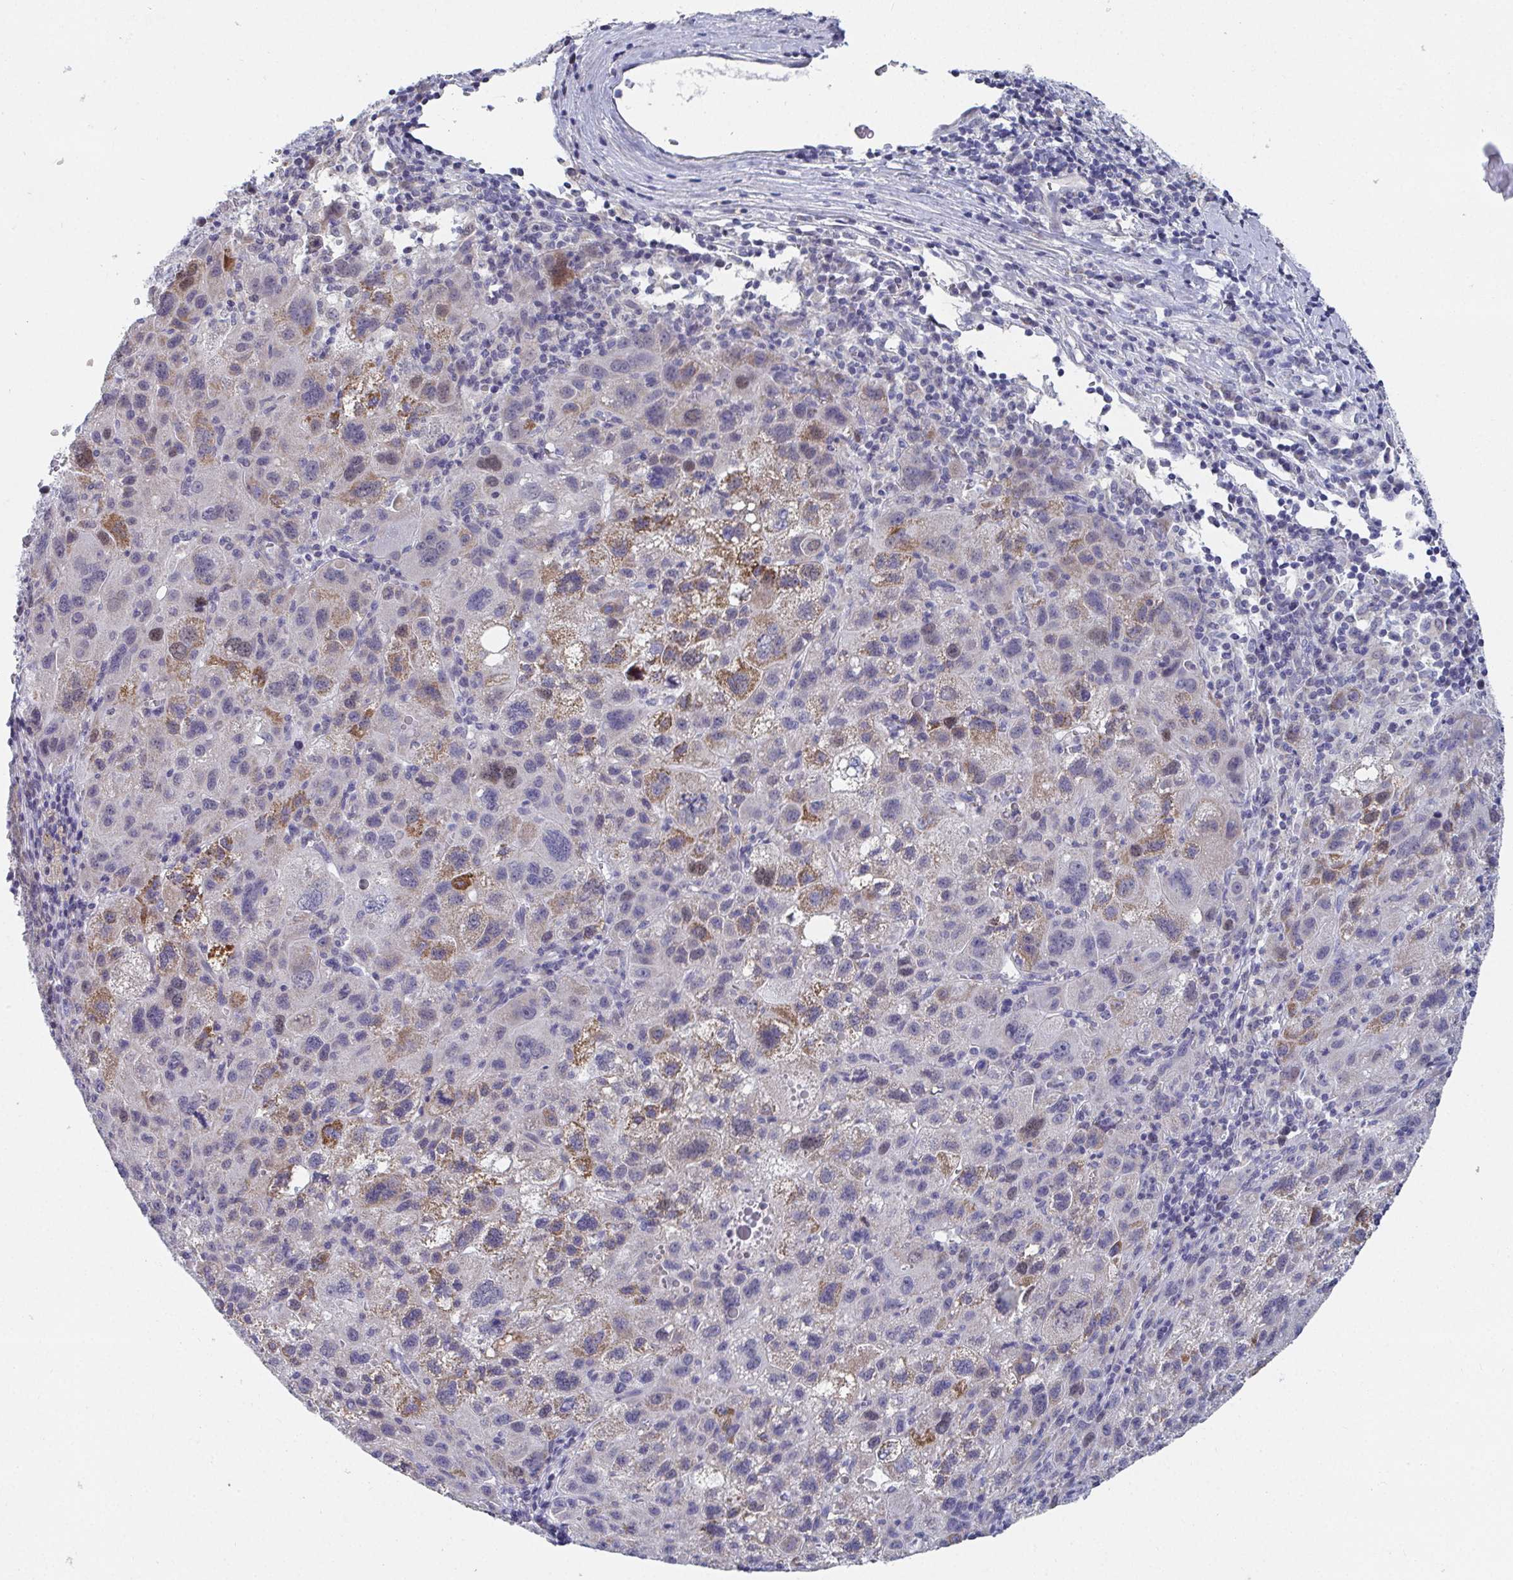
{"staining": {"intensity": "moderate", "quantity": "<25%", "location": "cytoplasmic/membranous"}, "tissue": "liver cancer", "cell_type": "Tumor cells", "image_type": "cancer", "snomed": [{"axis": "morphology", "description": "Carcinoma, Hepatocellular, NOS"}, {"axis": "topography", "description": "Liver"}], "caption": "High-magnification brightfield microscopy of liver cancer (hepatocellular carcinoma) stained with DAB (3,3'-diaminobenzidine) (brown) and counterstained with hematoxylin (blue). tumor cells exhibit moderate cytoplasmic/membranous positivity is seen in approximately<25% of cells.", "gene": "ATP5F1C", "patient": {"sex": "female", "age": 77}}